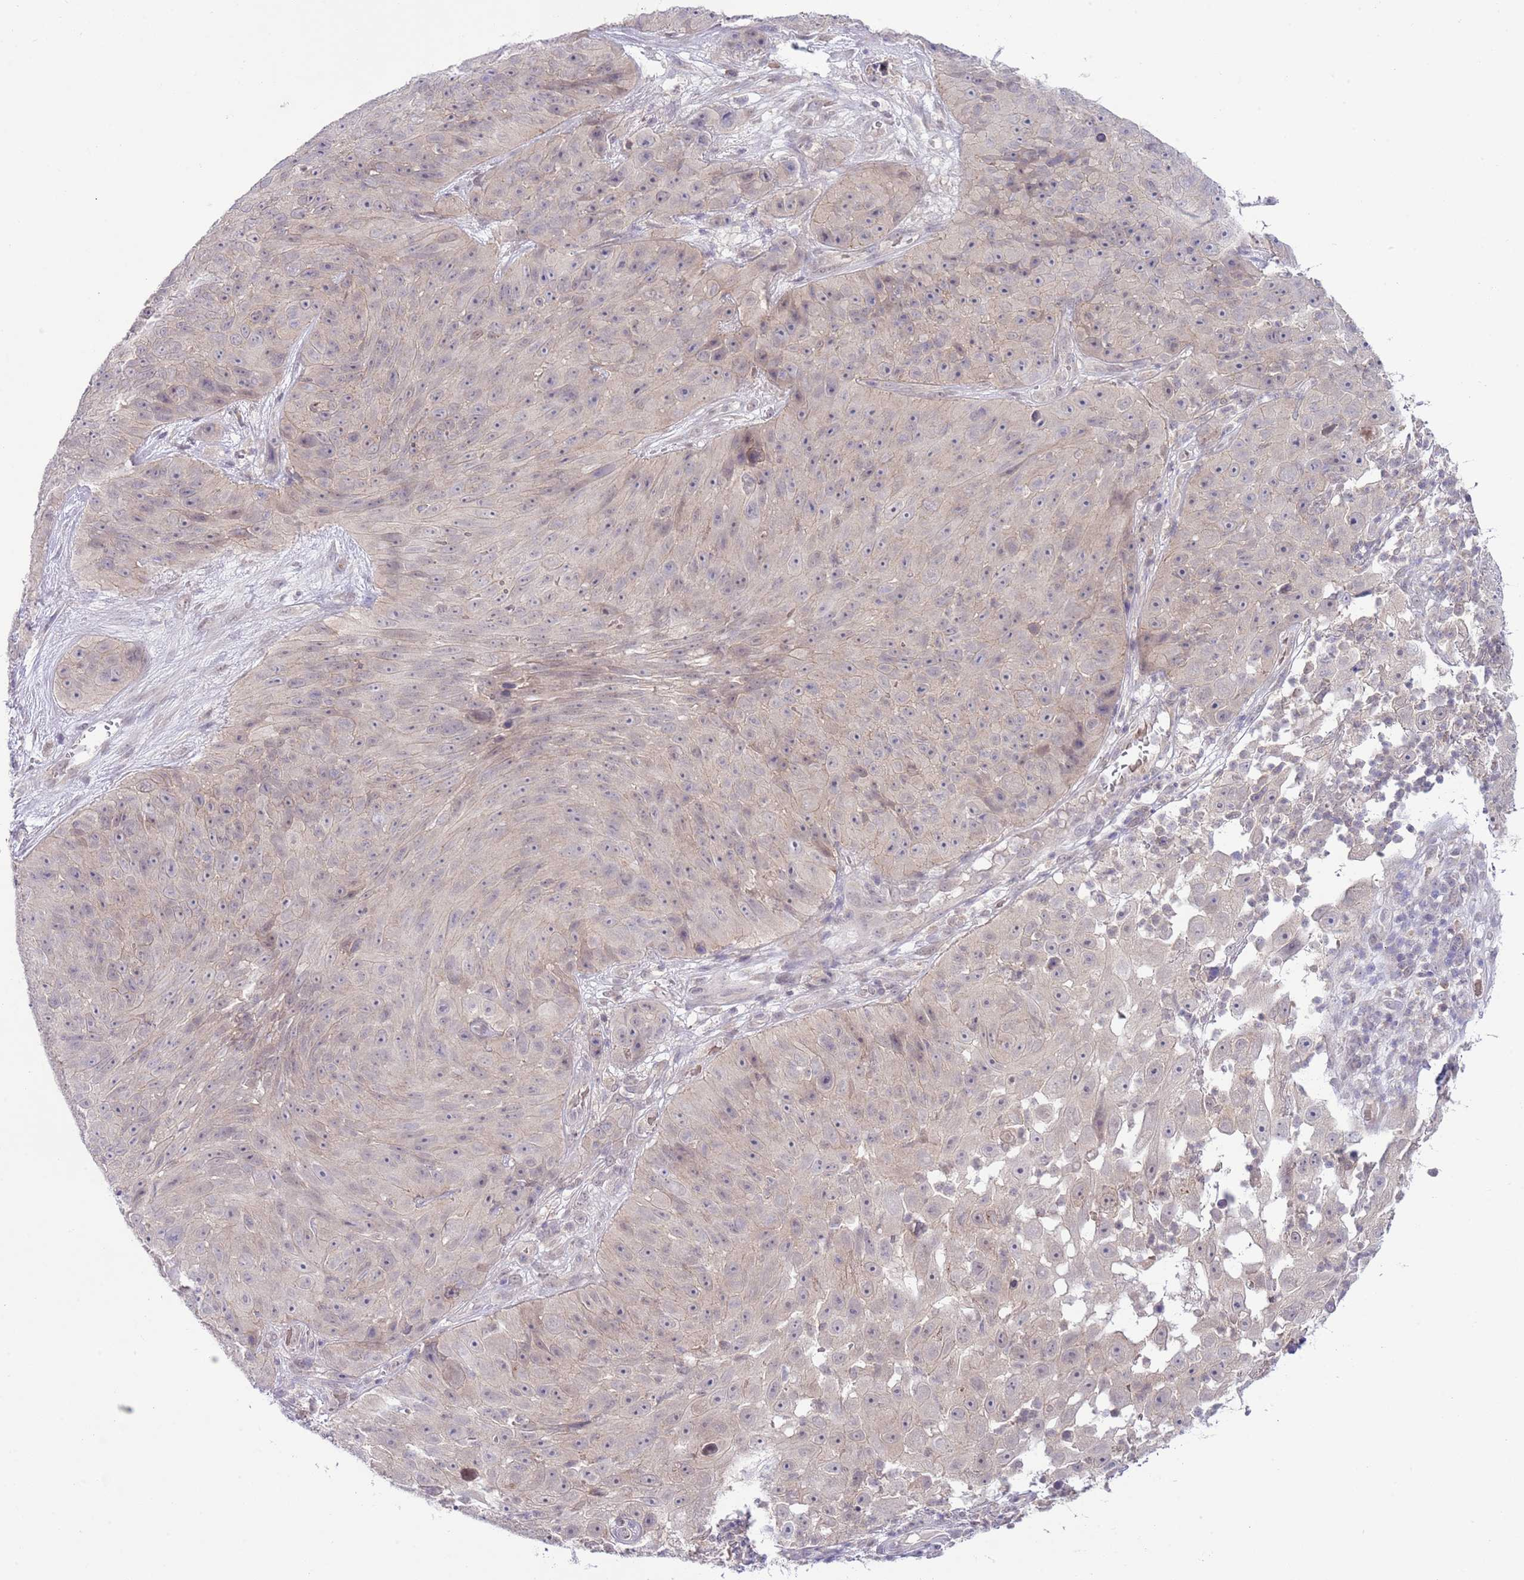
{"staining": {"intensity": "negative", "quantity": "none", "location": "none"}, "tissue": "skin cancer", "cell_type": "Tumor cells", "image_type": "cancer", "snomed": [{"axis": "morphology", "description": "Squamous cell carcinoma, NOS"}, {"axis": "topography", "description": "Skin"}], "caption": "Protein analysis of skin cancer exhibits no significant staining in tumor cells. (Stains: DAB (3,3'-diaminobenzidine) IHC with hematoxylin counter stain, Microscopy: brightfield microscopy at high magnification).", "gene": "GALK2", "patient": {"sex": "female", "age": 87}}